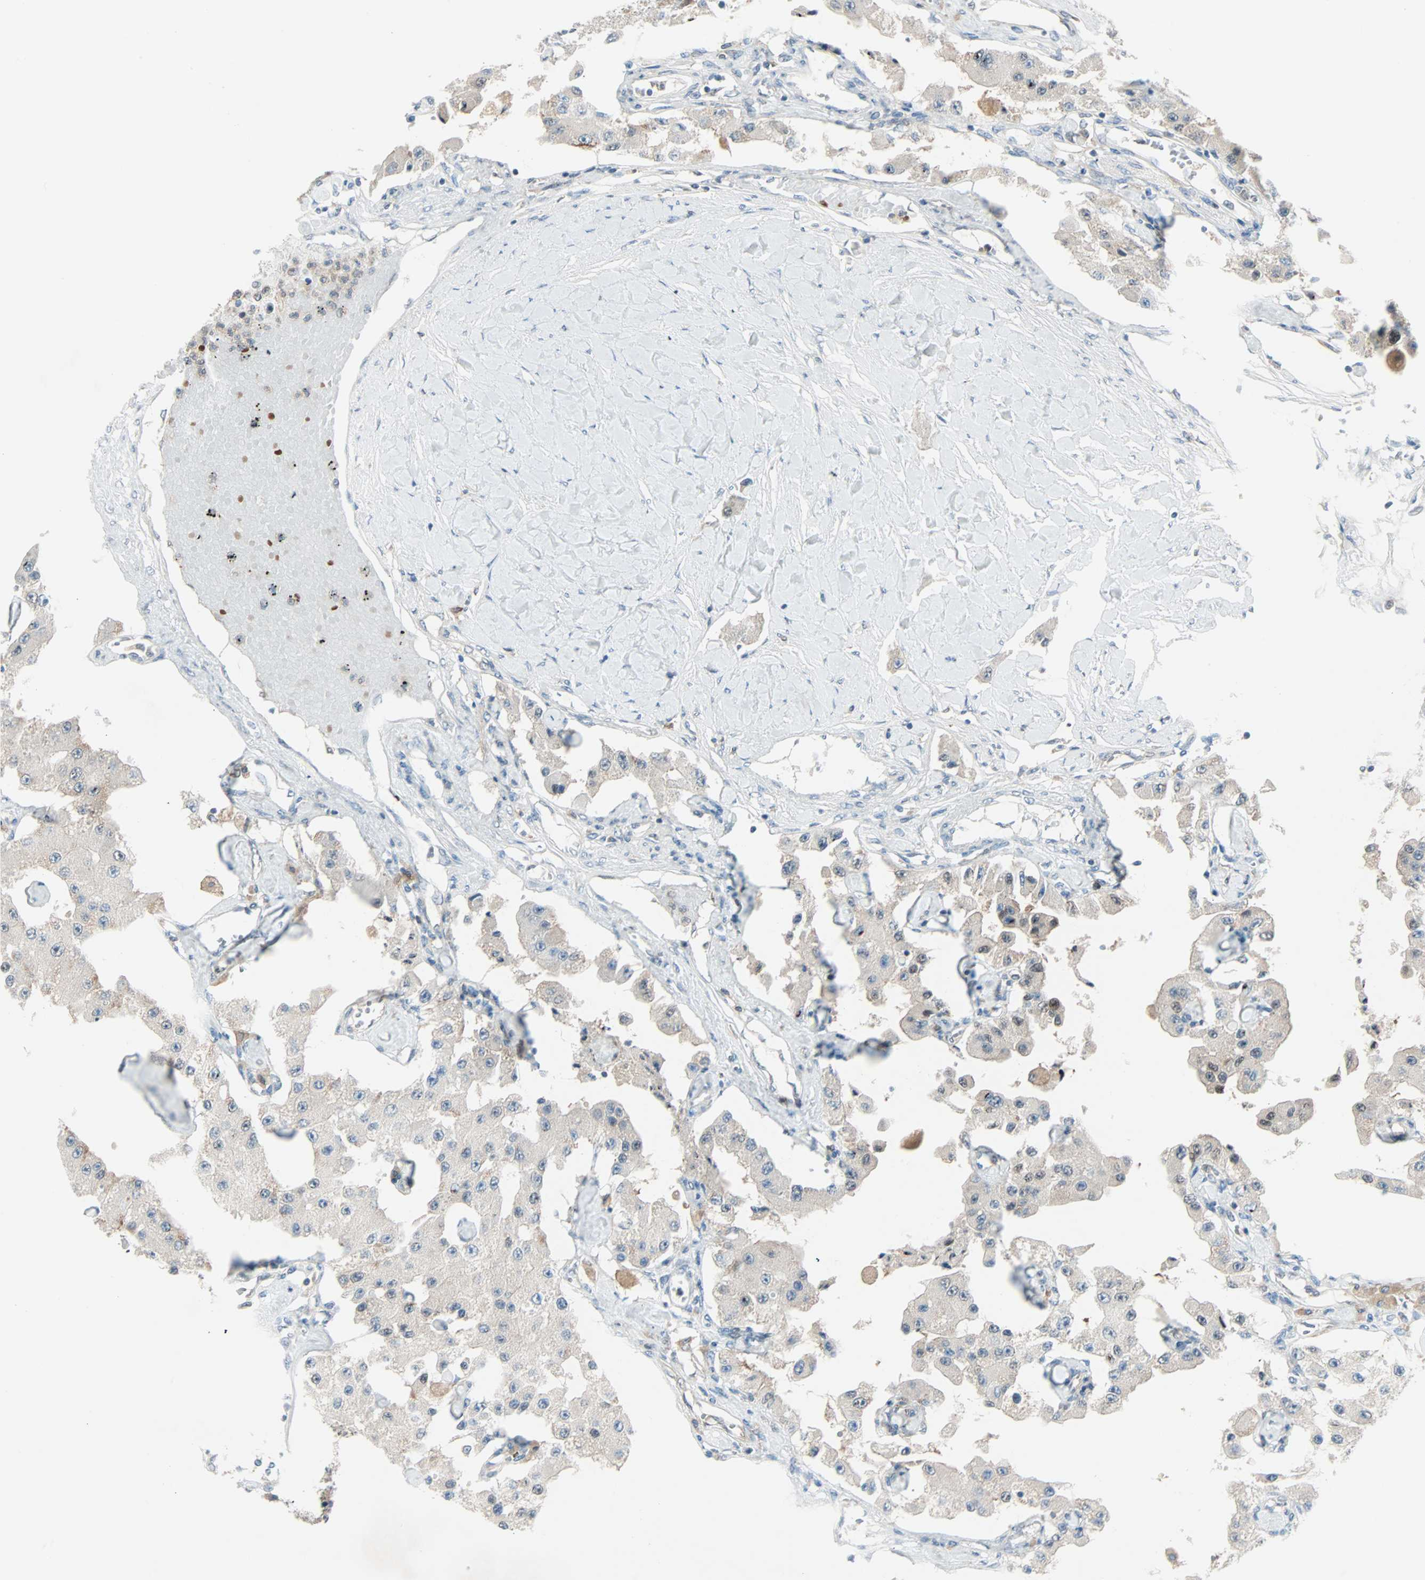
{"staining": {"intensity": "weak", "quantity": "<25%", "location": "cytoplasmic/membranous"}, "tissue": "carcinoid", "cell_type": "Tumor cells", "image_type": "cancer", "snomed": [{"axis": "morphology", "description": "Carcinoid, malignant, NOS"}, {"axis": "topography", "description": "Pancreas"}], "caption": "This is a histopathology image of immunohistochemistry staining of carcinoid, which shows no expression in tumor cells. Brightfield microscopy of immunohistochemistry stained with DAB (3,3'-diaminobenzidine) (brown) and hematoxylin (blue), captured at high magnification.", "gene": "SMIM8", "patient": {"sex": "male", "age": 41}}